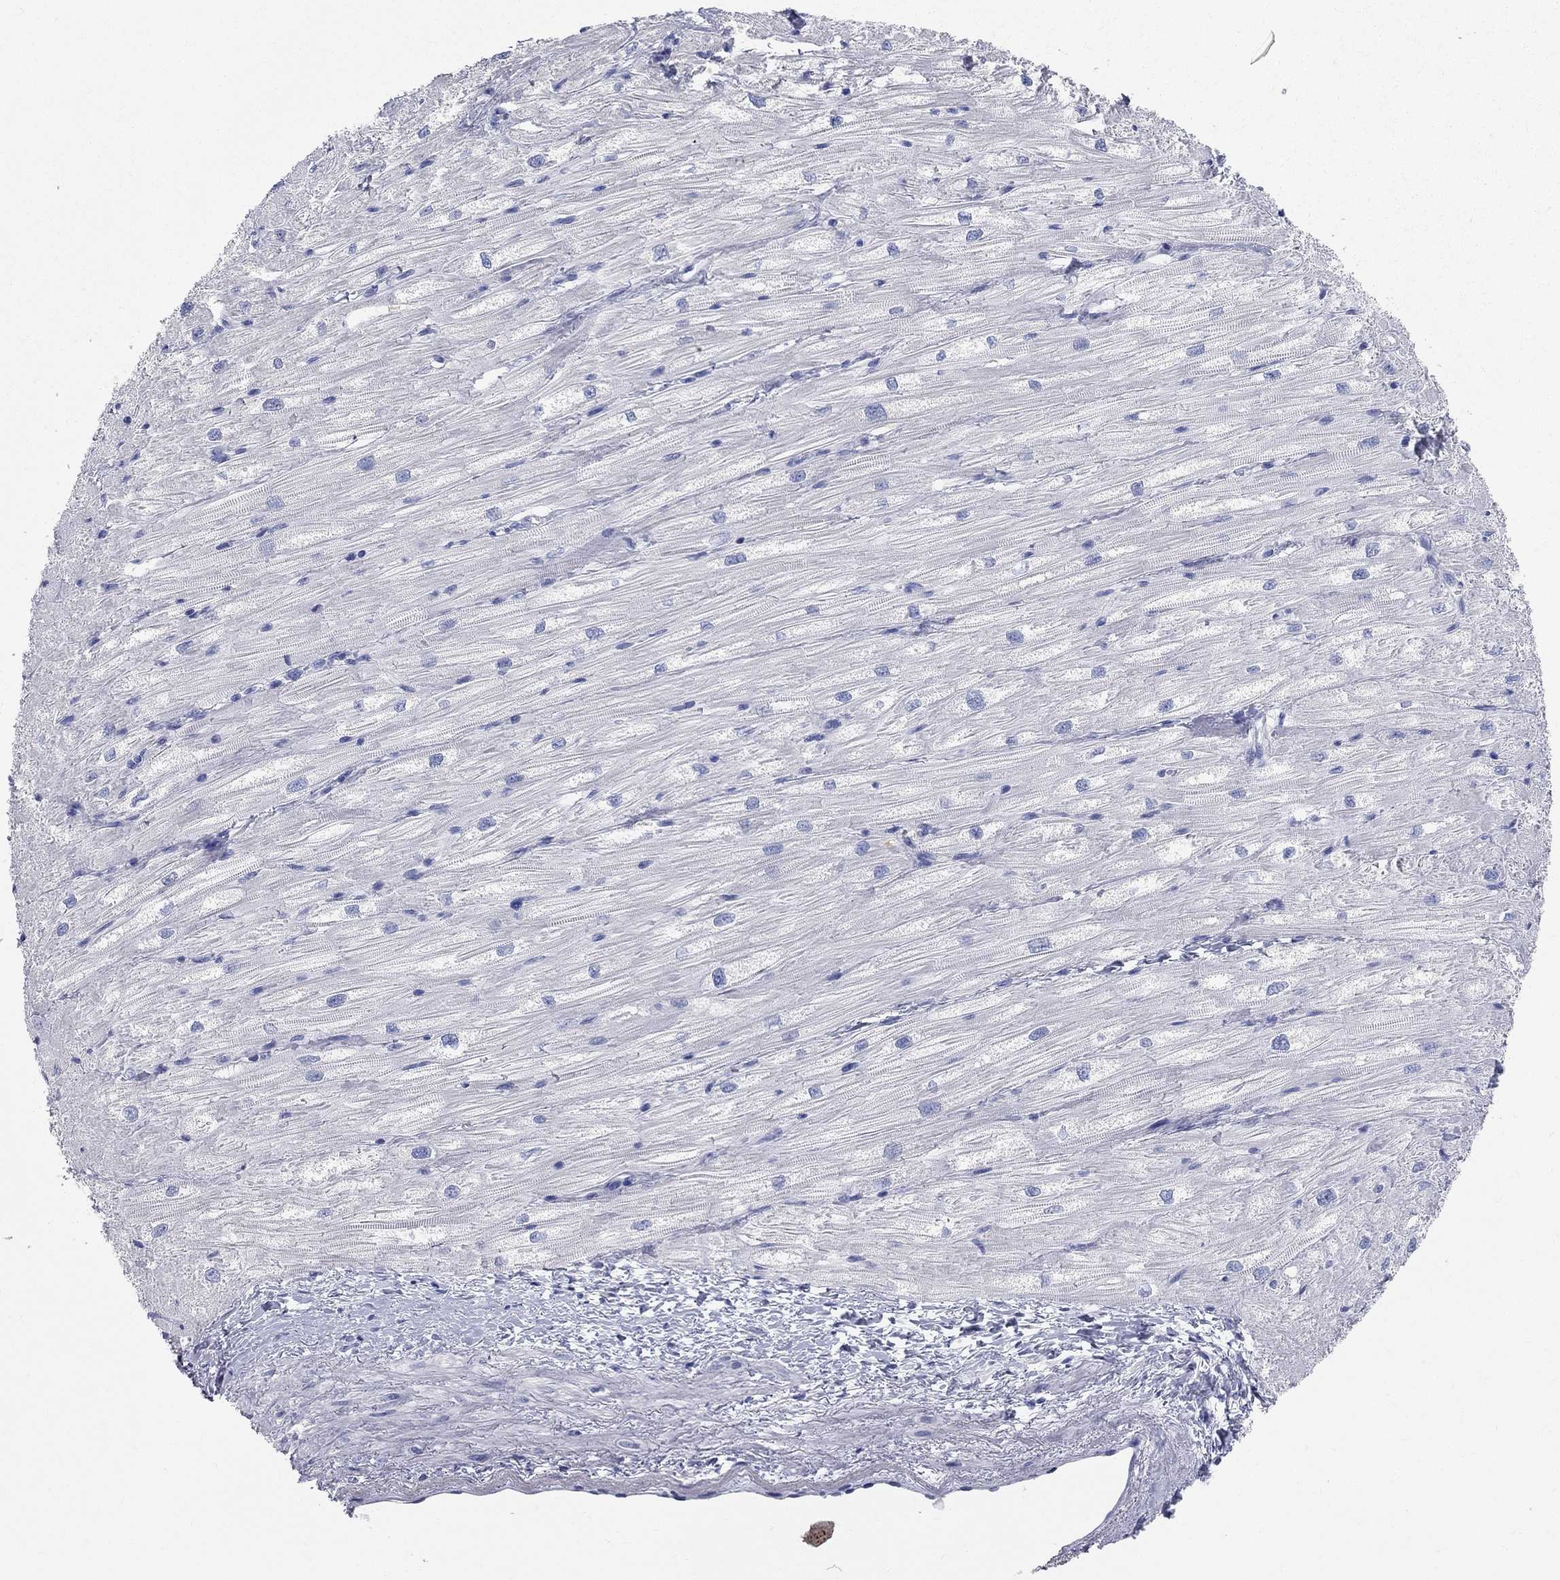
{"staining": {"intensity": "negative", "quantity": "none", "location": "none"}, "tissue": "heart muscle", "cell_type": "Cardiomyocytes", "image_type": "normal", "snomed": [{"axis": "morphology", "description": "Normal tissue, NOS"}, {"axis": "topography", "description": "Heart"}], "caption": "Immunohistochemistry (IHC) photomicrograph of normal heart muscle stained for a protein (brown), which demonstrates no expression in cardiomyocytes.", "gene": "AOX1", "patient": {"sex": "male", "age": 57}}